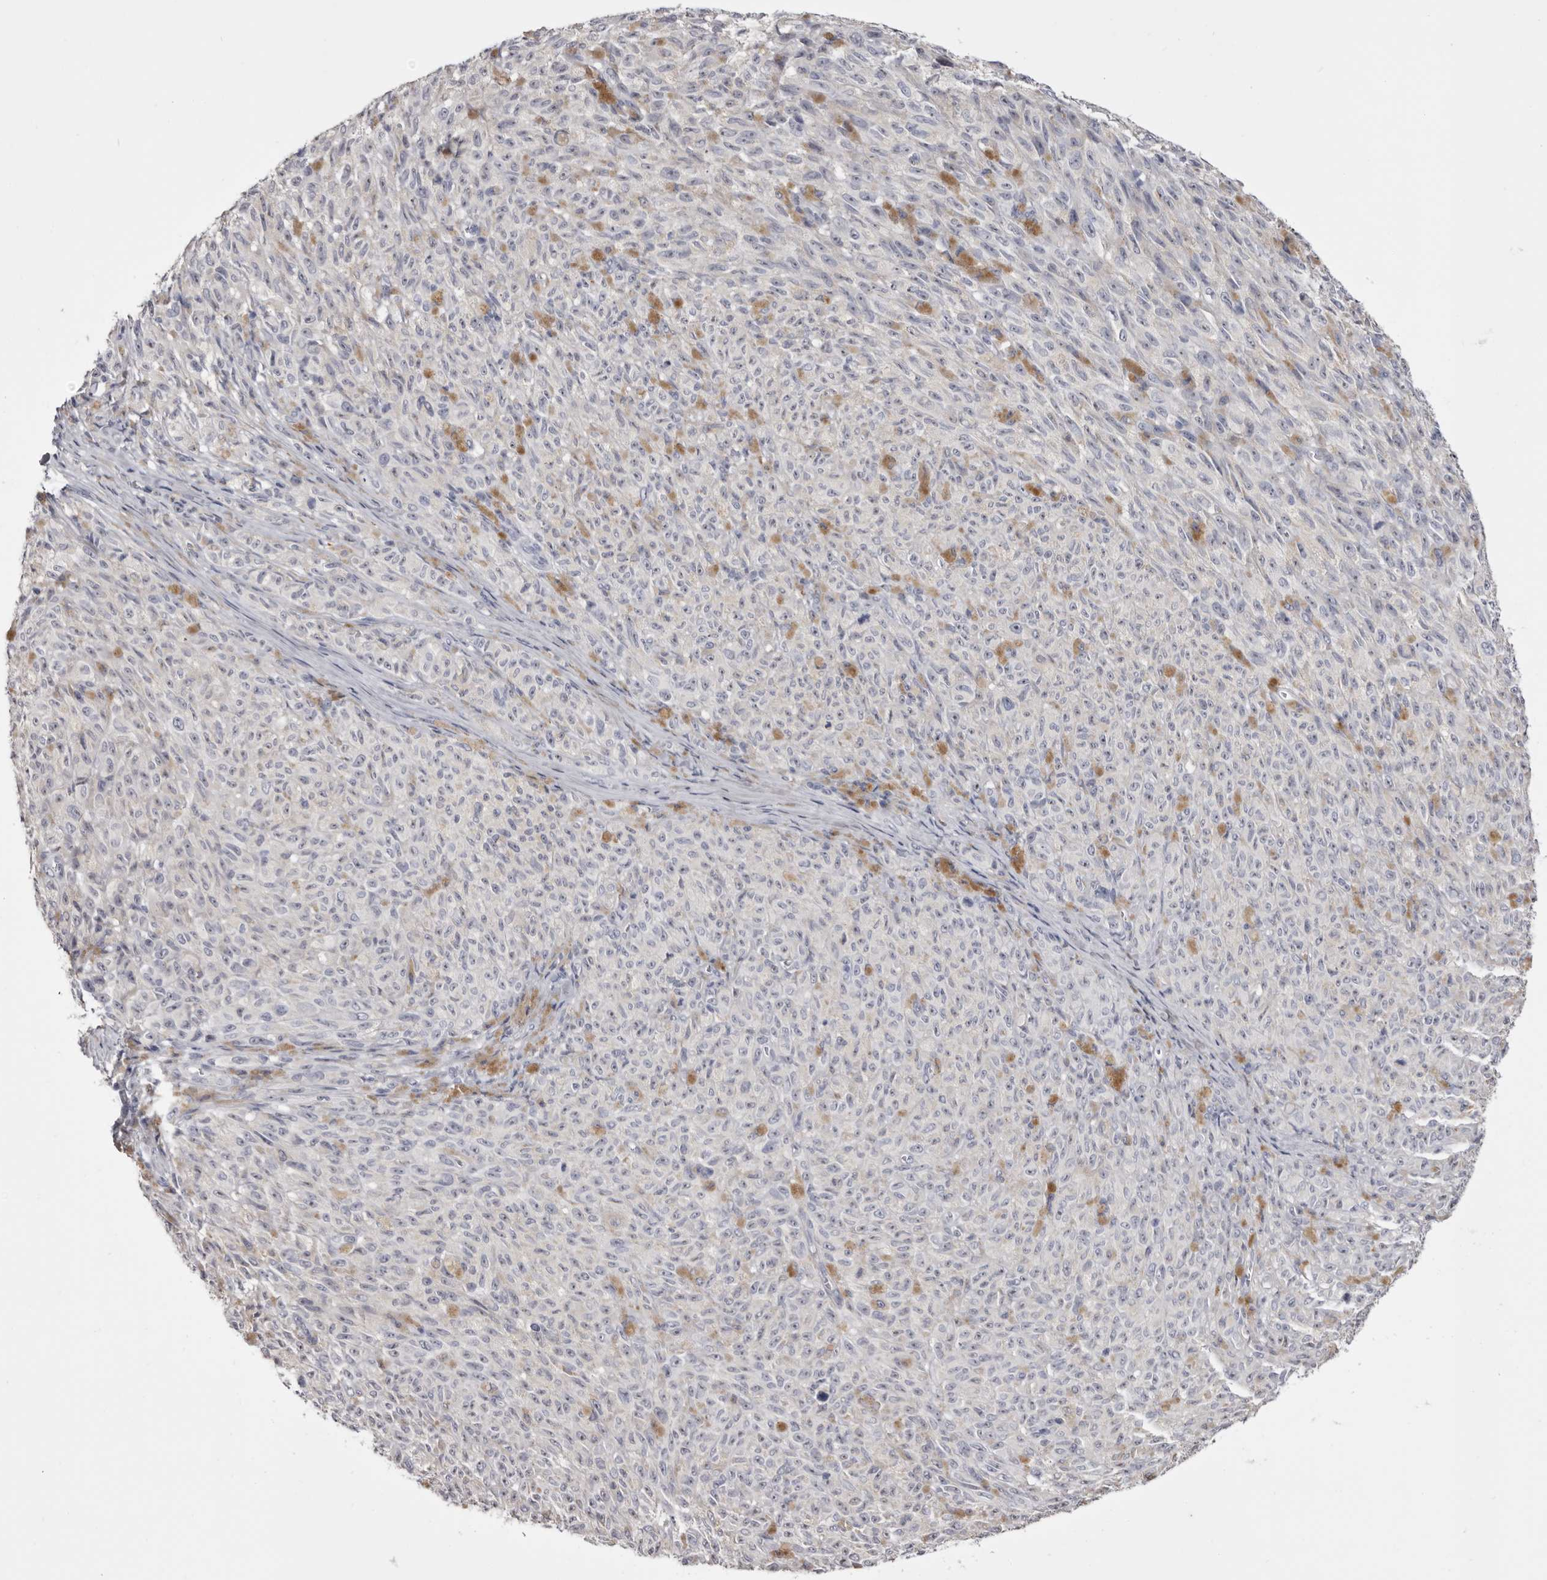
{"staining": {"intensity": "negative", "quantity": "none", "location": "none"}, "tissue": "melanoma", "cell_type": "Tumor cells", "image_type": "cancer", "snomed": [{"axis": "morphology", "description": "Malignant melanoma, NOS"}, {"axis": "topography", "description": "Skin"}], "caption": "DAB immunohistochemical staining of melanoma shows no significant expression in tumor cells.", "gene": "CASQ1", "patient": {"sex": "female", "age": 82}}